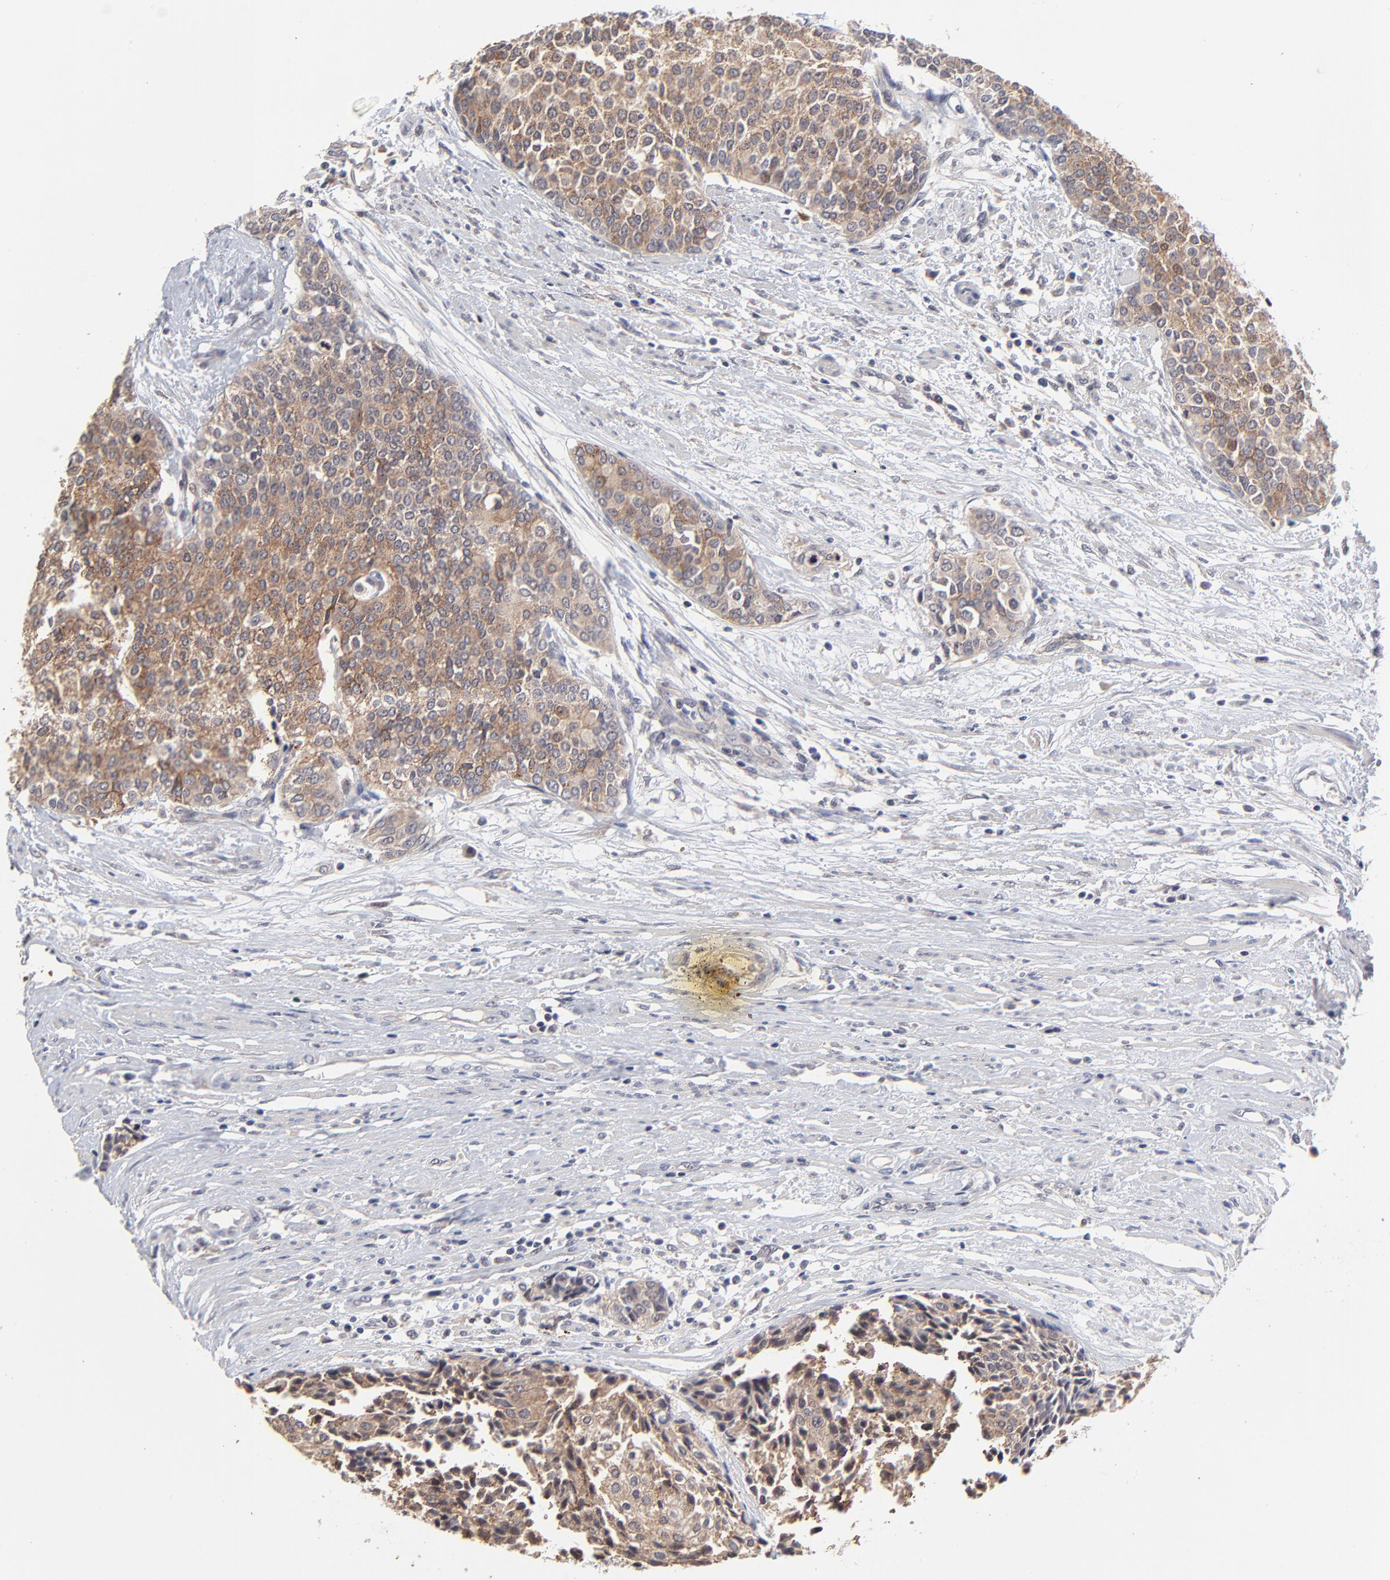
{"staining": {"intensity": "moderate", "quantity": ">75%", "location": "cytoplasmic/membranous"}, "tissue": "urothelial cancer", "cell_type": "Tumor cells", "image_type": "cancer", "snomed": [{"axis": "morphology", "description": "Urothelial carcinoma, Low grade"}, {"axis": "topography", "description": "Urinary bladder"}], "caption": "IHC micrograph of urothelial cancer stained for a protein (brown), which exhibits medium levels of moderate cytoplasmic/membranous expression in about >75% of tumor cells.", "gene": "FRMD8", "patient": {"sex": "female", "age": 73}}